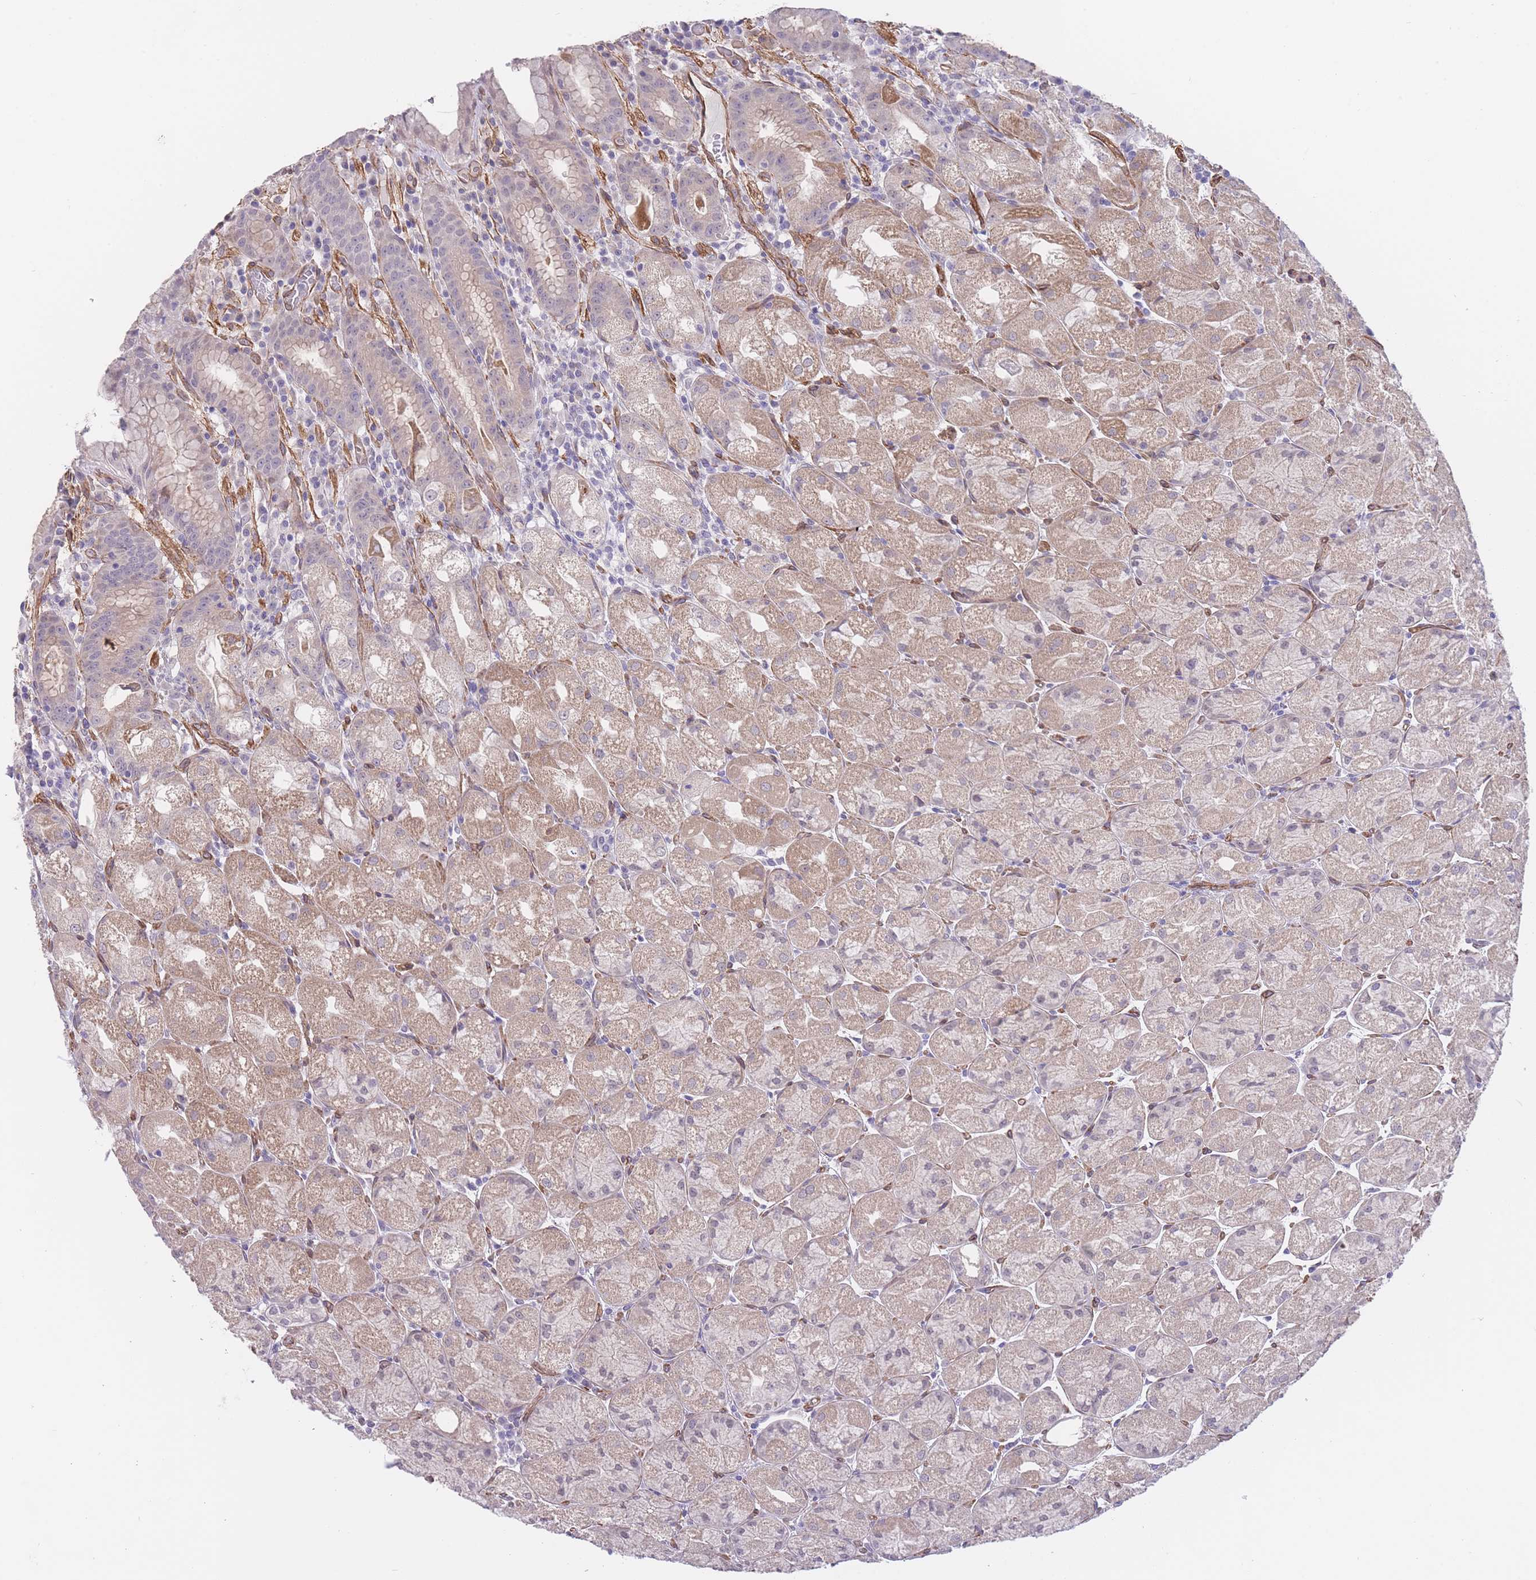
{"staining": {"intensity": "moderate", "quantity": "25%-75%", "location": "cytoplasmic/membranous"}, "tissue": "stomach", "cell_type": "Glandular cells", "image_type": "normal", "snomed": [{"axis": "morphology", "description": "Normal tissue, NOS"}, {"axis": "topography", "description": "Stomach, upper"}], "caption": "High-power microscopy captured an immunohistochemistry (IHC) micrograph of benign stomach, revealing moderate cytoplasmic/membranous expression in about 25%-75% of glandular cells.", "gene": "QTRT1", "patient": {"sex": "male", "age": 52}}